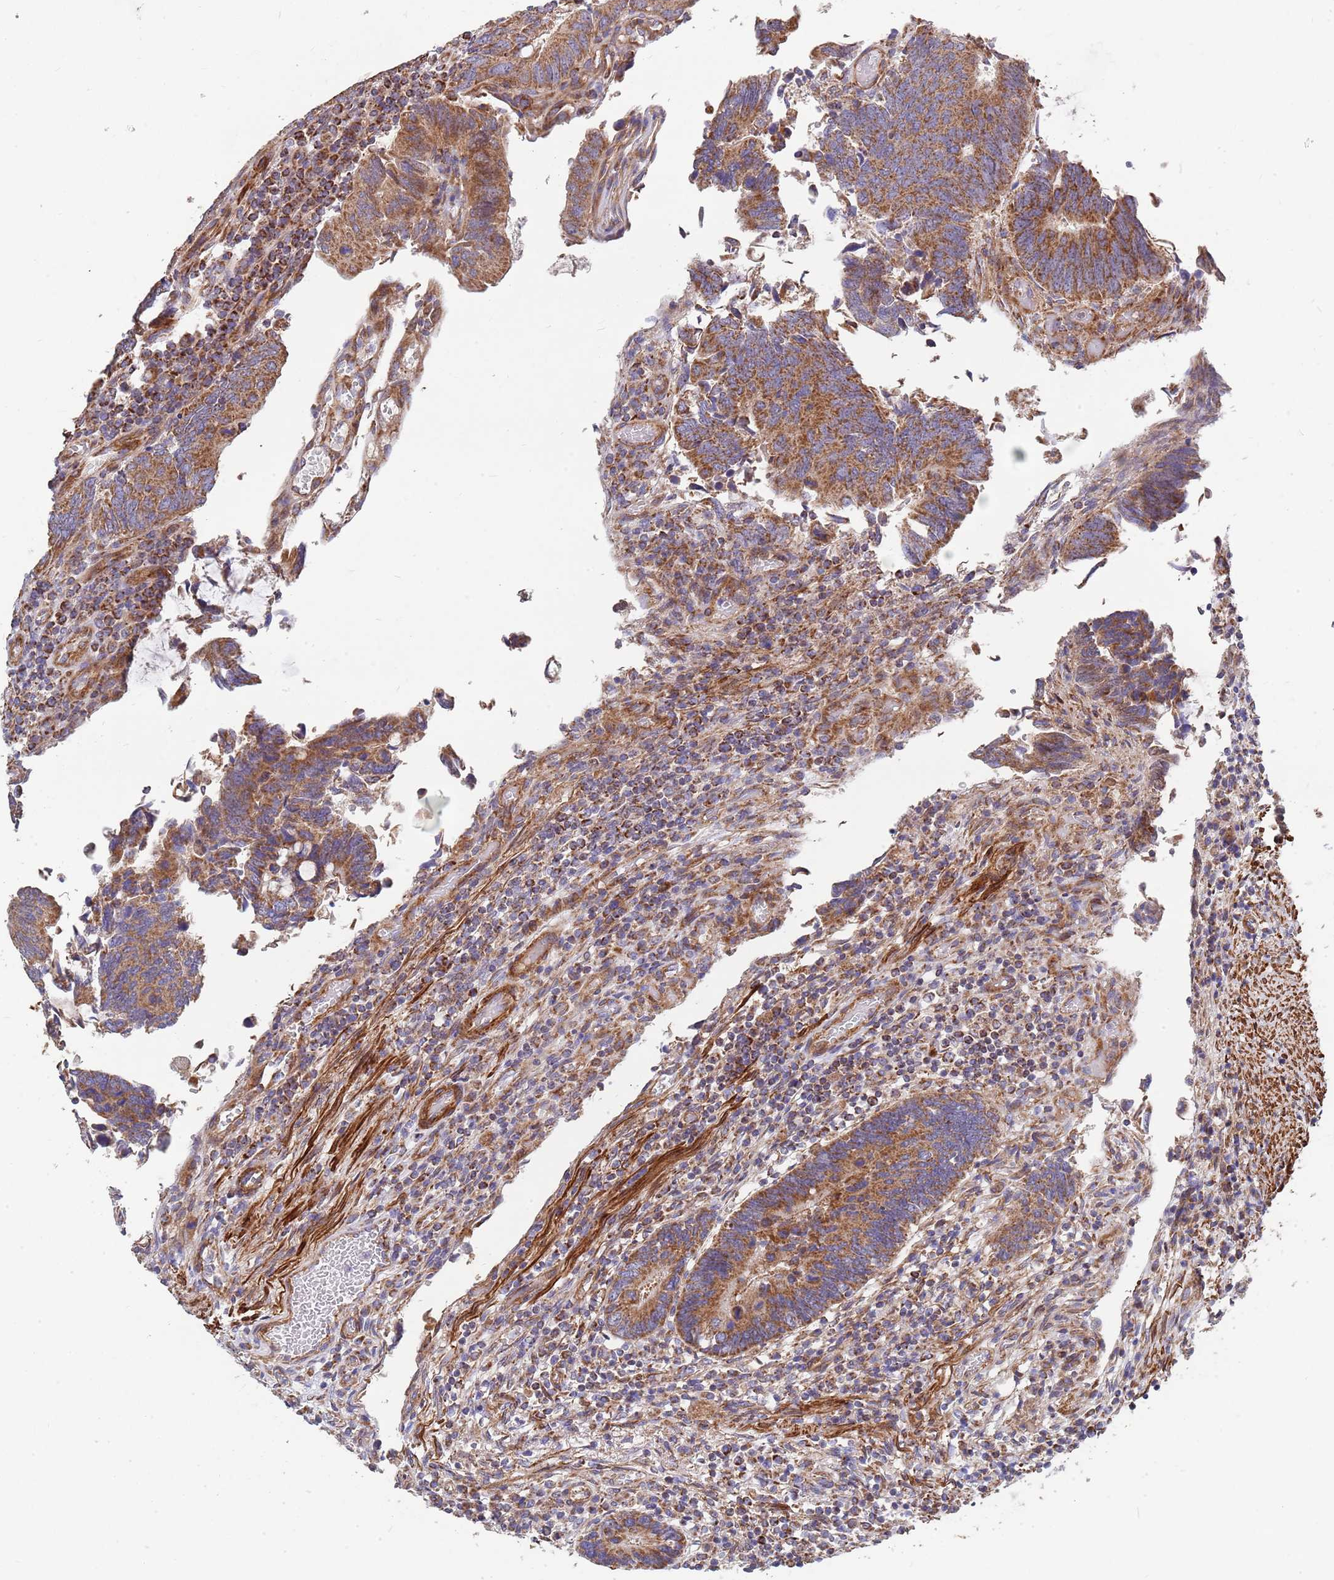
{"staining": {"intensity": "moderate", "quantity": ">75%", "location": "cytoplasmic/membranous"}, "tissue": "colorectal cancer", "cell_type": "Tumor cells", "image_type": "cancer", "snomed": [{"axis": "morphology", "description": "Adenocarcinoma, NOS"}, {"axis": "topography", "description": "Colon"}], "caption": "Colorectal cancer (adenocarcinoma) stained with IHC shows moderate cytoplasmic/membranous positivity in about >75% of tumor cells.", "gene": "WDFY3", "patient": {"sex": "male", "age": 87}}